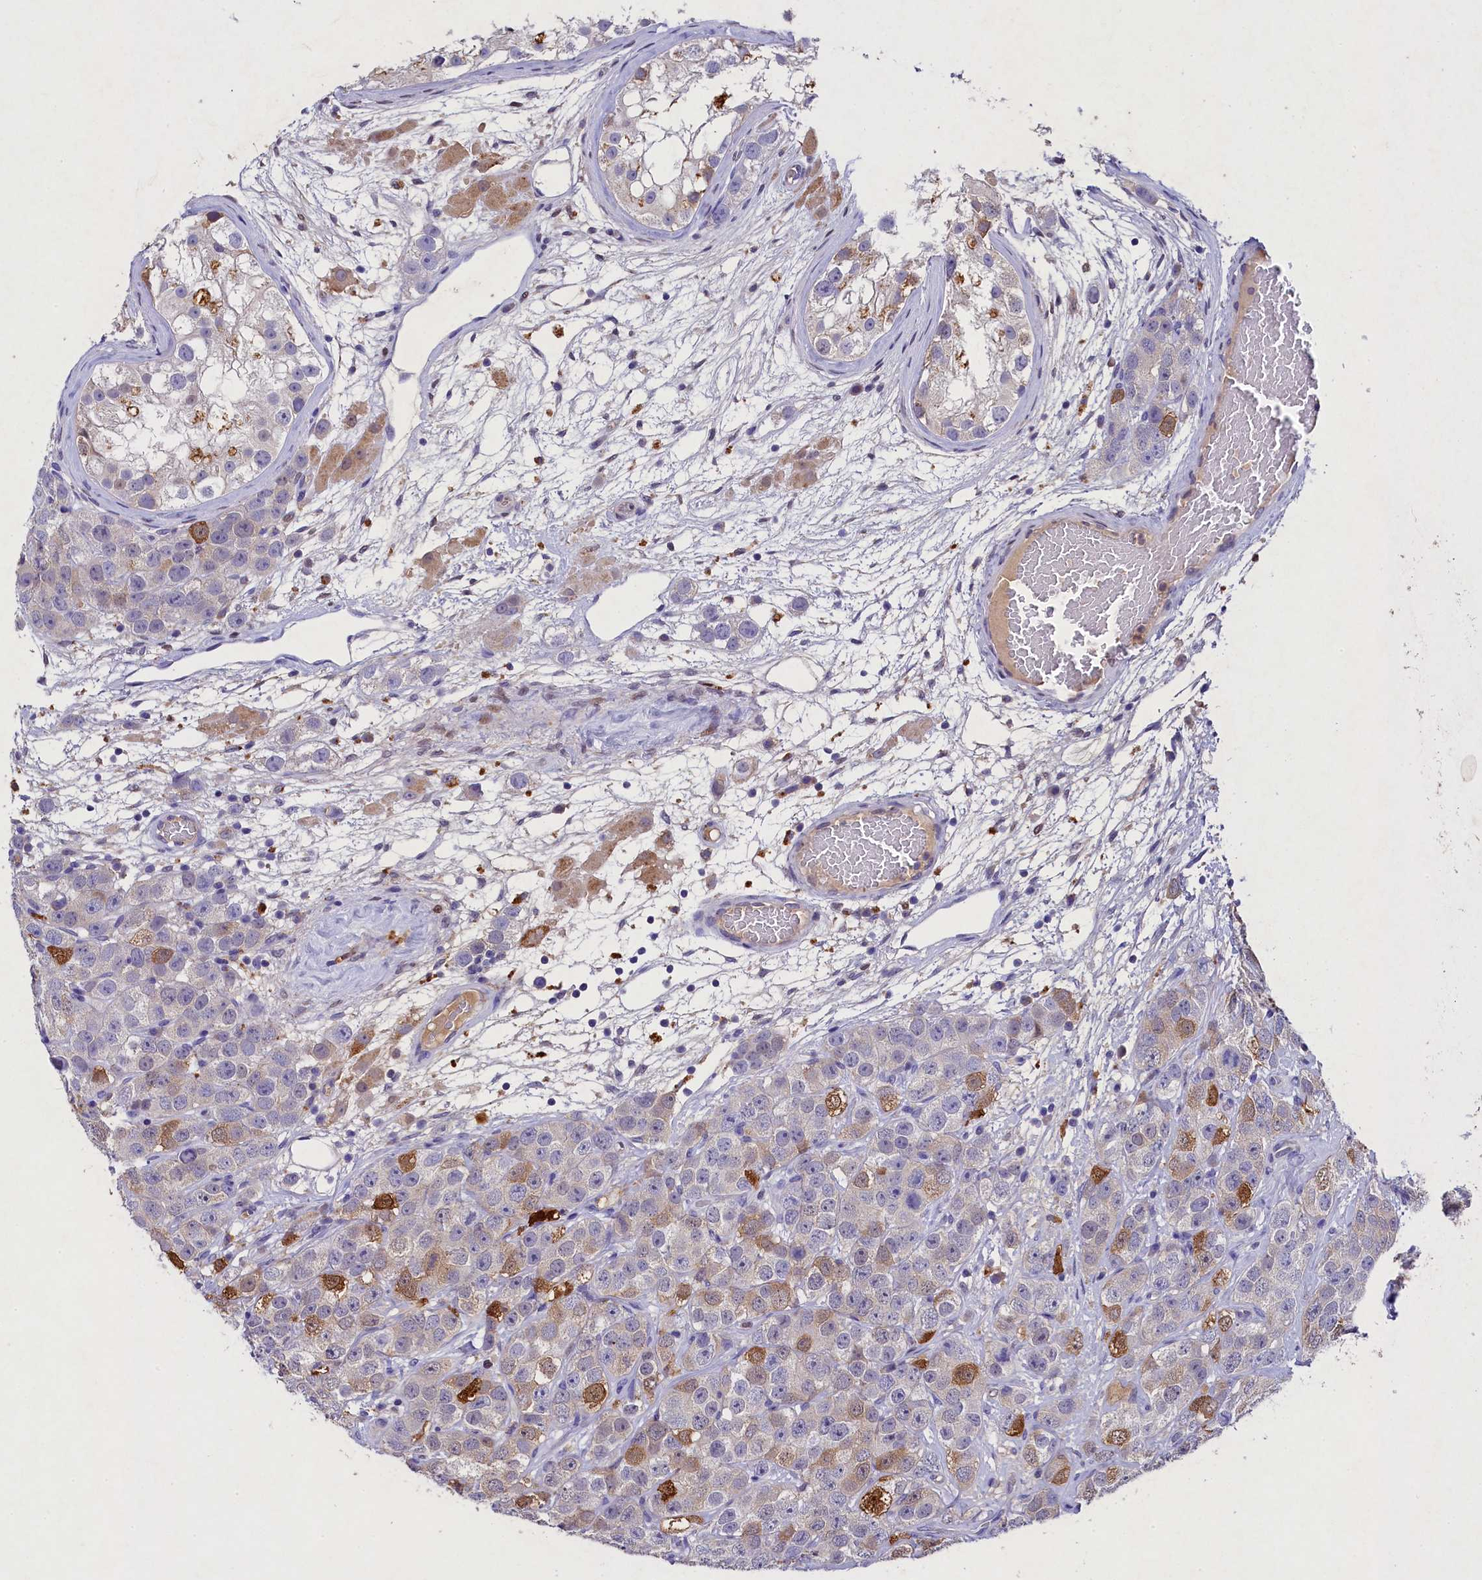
{"staining": {"intensity": "strong", "quantity": "<25%", "location": "cytoplasmic/membranous,nuclear"}, "tissue": "testis cancer", "cell_type": "Tumor cells", "image_type": "cancer", "snomed": [{"axis": "morphology", "description": "Seminoma, NOS"}, {"axis": "topography", "description": "Testis"}], "caption": "Seminoma (testis) tissue reveals strong cytoplasmic/membranous and nuclear positivity in approximately <25% of tumor cells Immunohistochemistry (ihc) stains the protein in brown and the nuclei are stained blue.", "gene": "TGDS", "patient": {"sex": "male", "age": 28}}